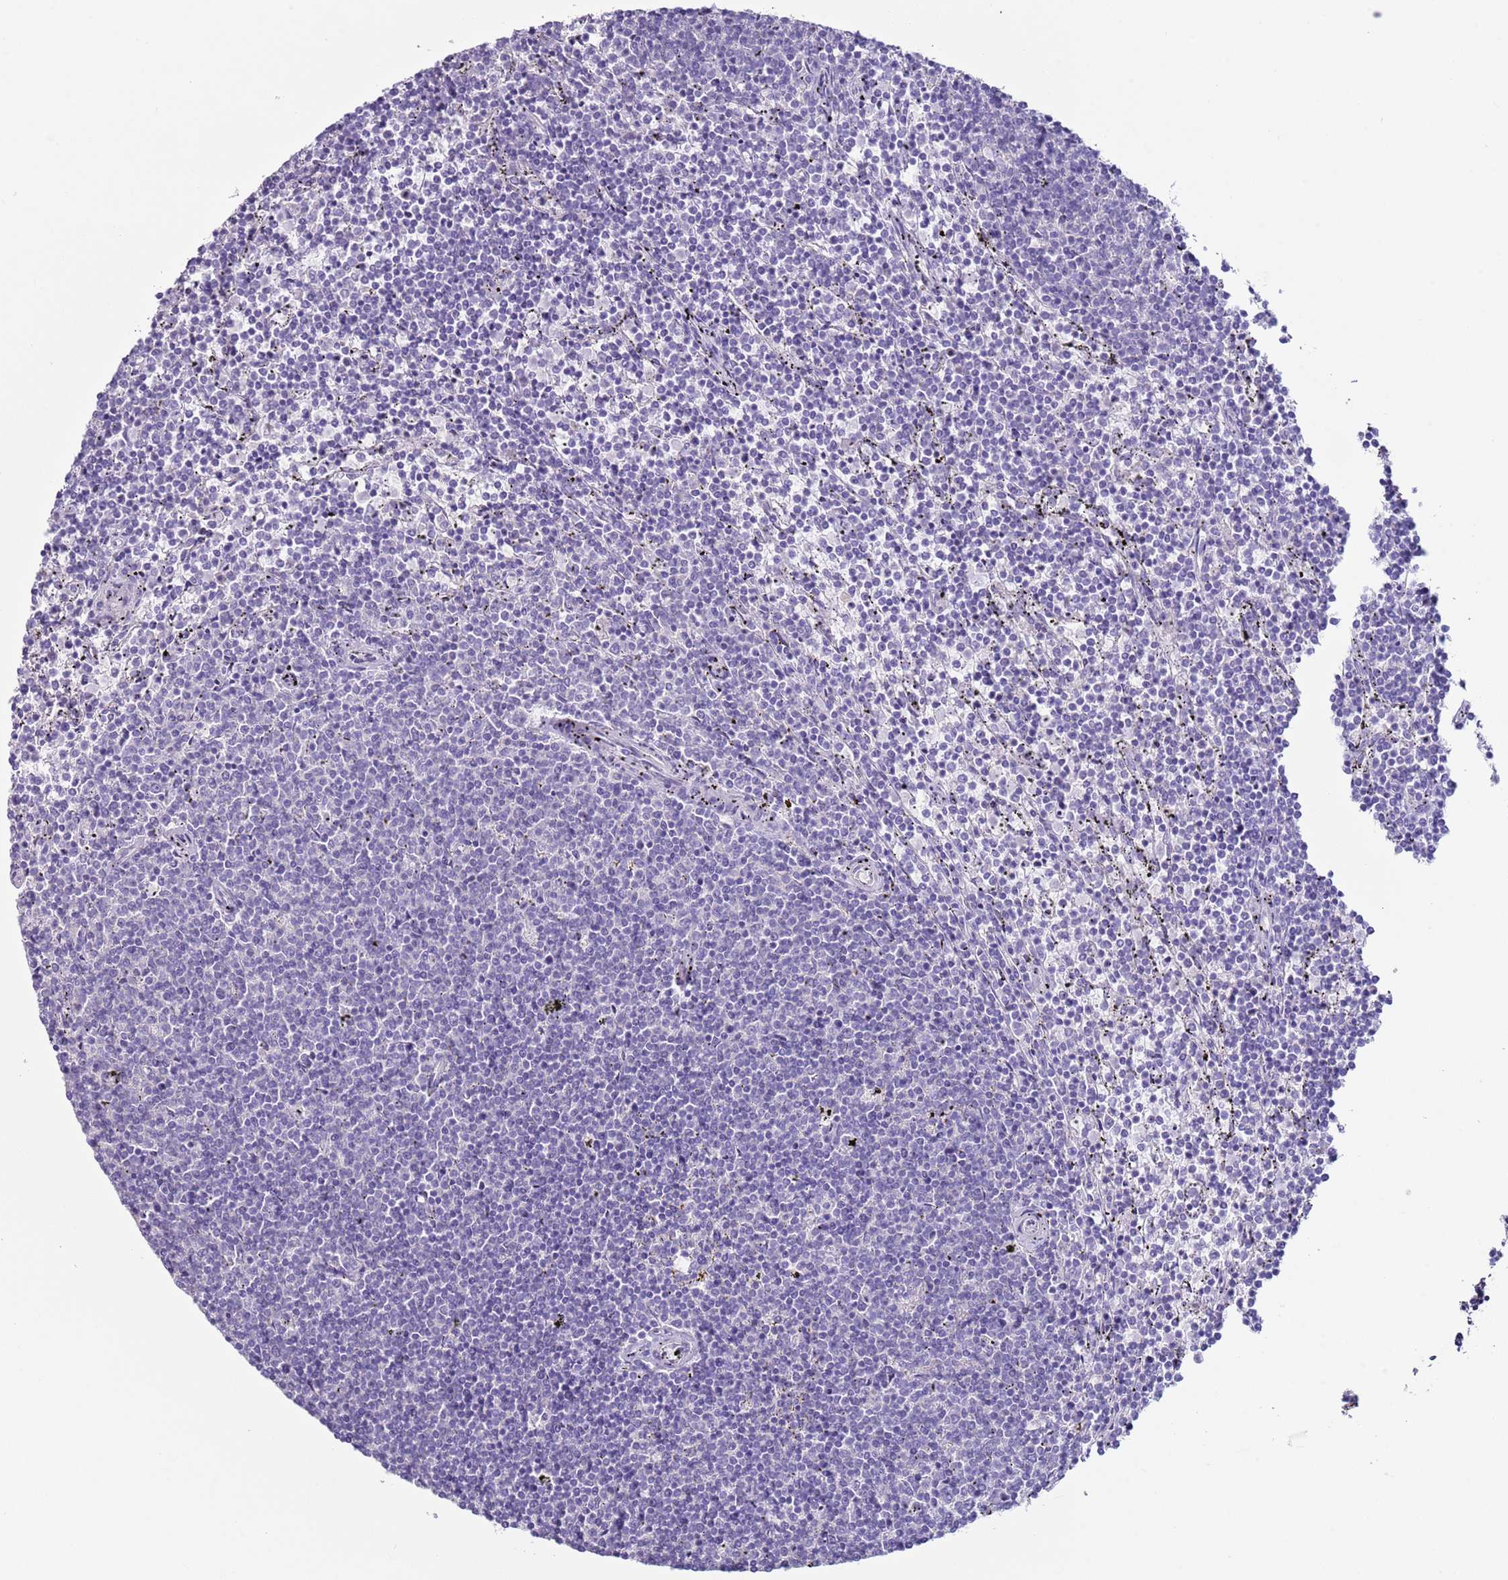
{"staining": {"intensity": "negative", "quantity": "none", "location": "none"}, "tissue": "lymphoma", "cell_type": "Tumor cells", "image_type": "cancer", "snomed": [{"axis": "morphology", "description": "Malignant lymphoma, non-Hodgkin's type, Low grade"}, {"axis": "topography", "description": "Spleen"}], "caption": "Immunohistochemical staining of lymphoma displays no significant positivity in tumor cells.", "gene": "NPAP1", "patient": {"sex": "female", "age": 50}}